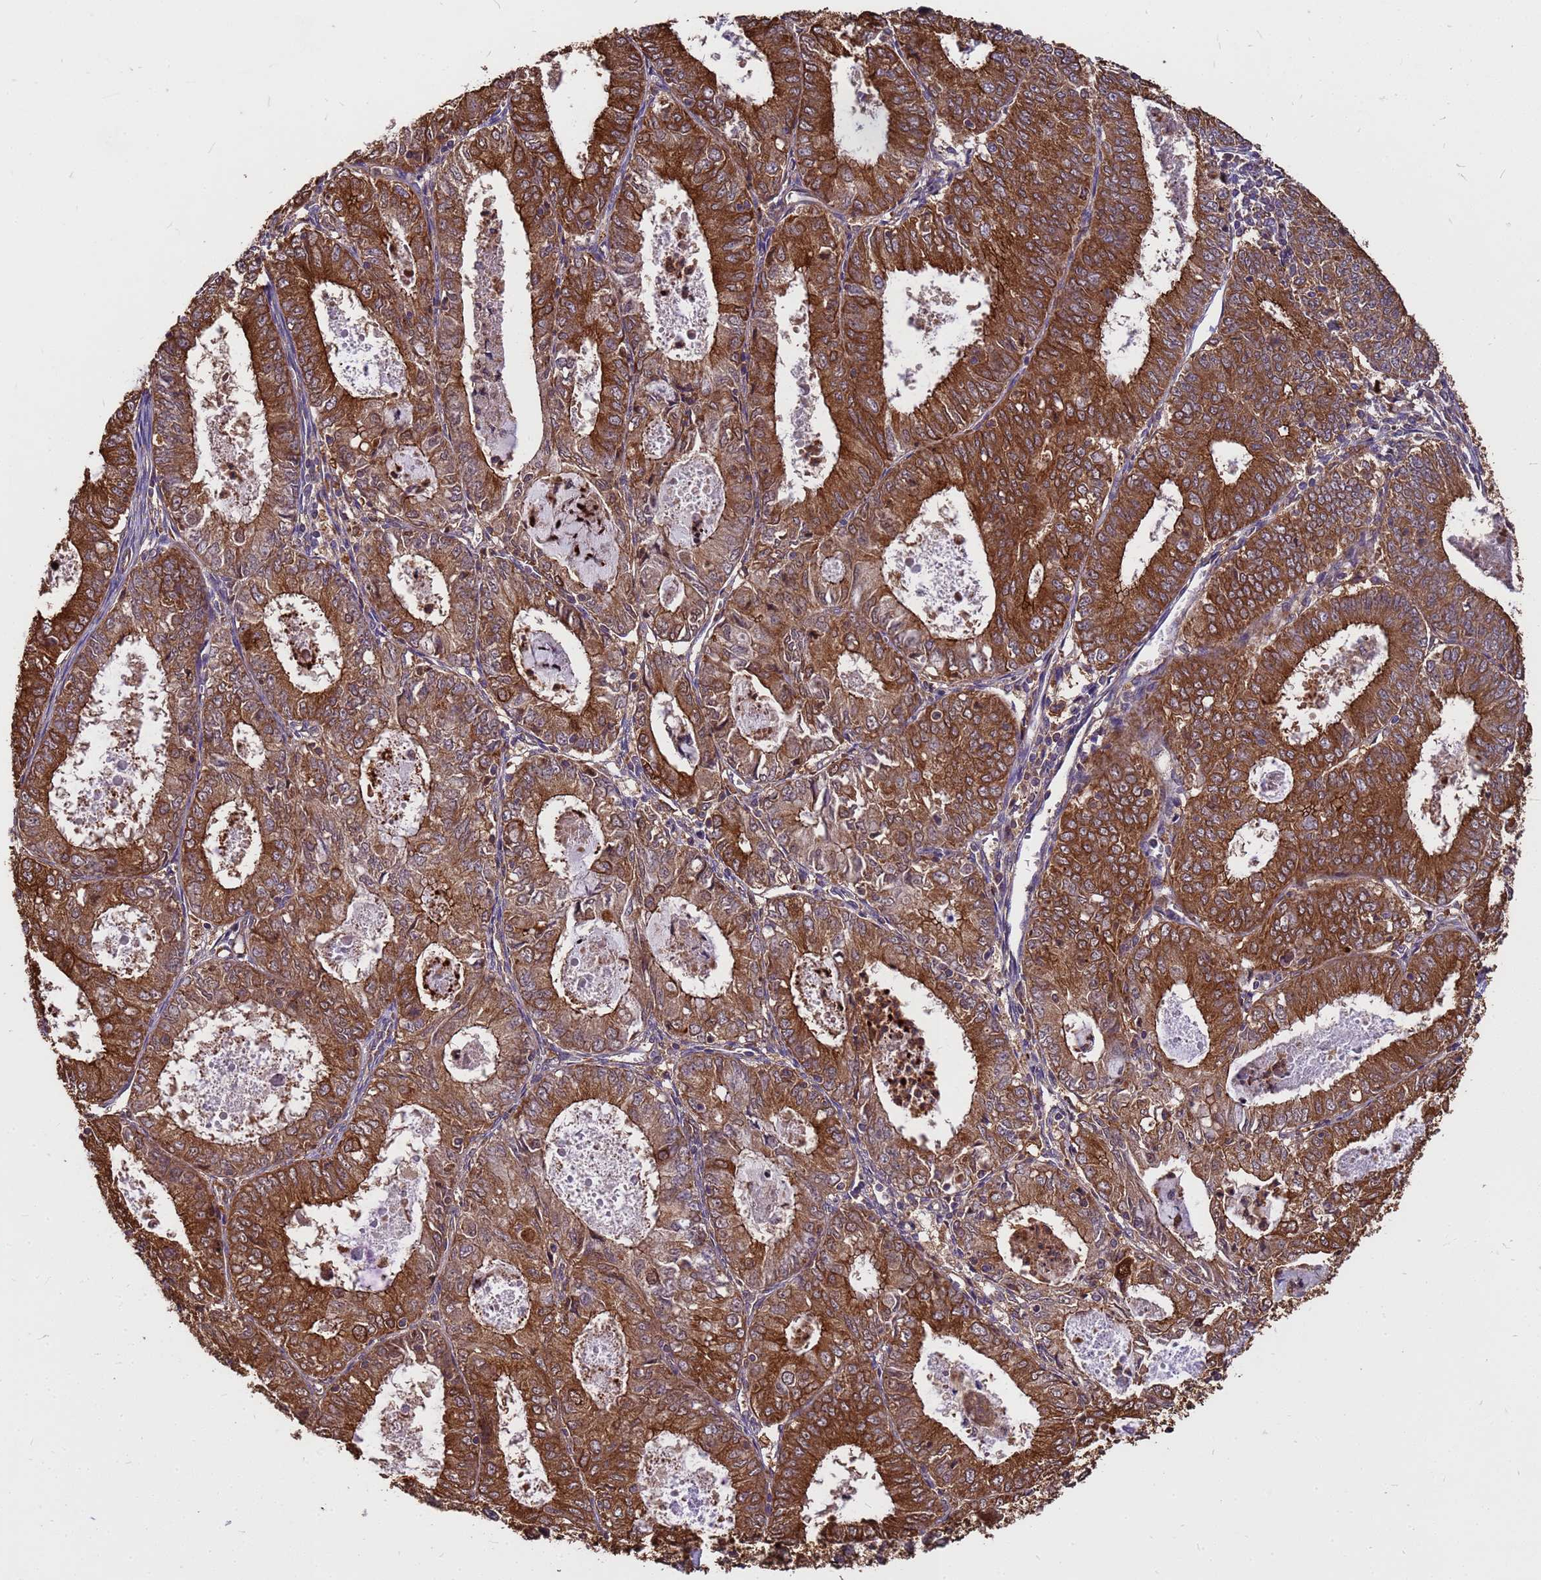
{"staining": {"intensity": "moderate", "quantity": ">75%", "location": "cytoplasmic/membranous"}, "tissue": "endometrial cancer", "cell_type": "Tumor cells", "image_type": "cancer", "snomed": [{"axis": "morphology", "description": "Adenocarcinoma, NOS"}, {"axis": "topography", "description": "Endometrium"}], "caption": "Endometrial cancer (adenocarcinoma) stained for a protein demonstrates moderate cytoplasmic/membranous positivity in tumor cells.", "gene": "ZNF618", "patient": {"sex": "female", "age": 57}}